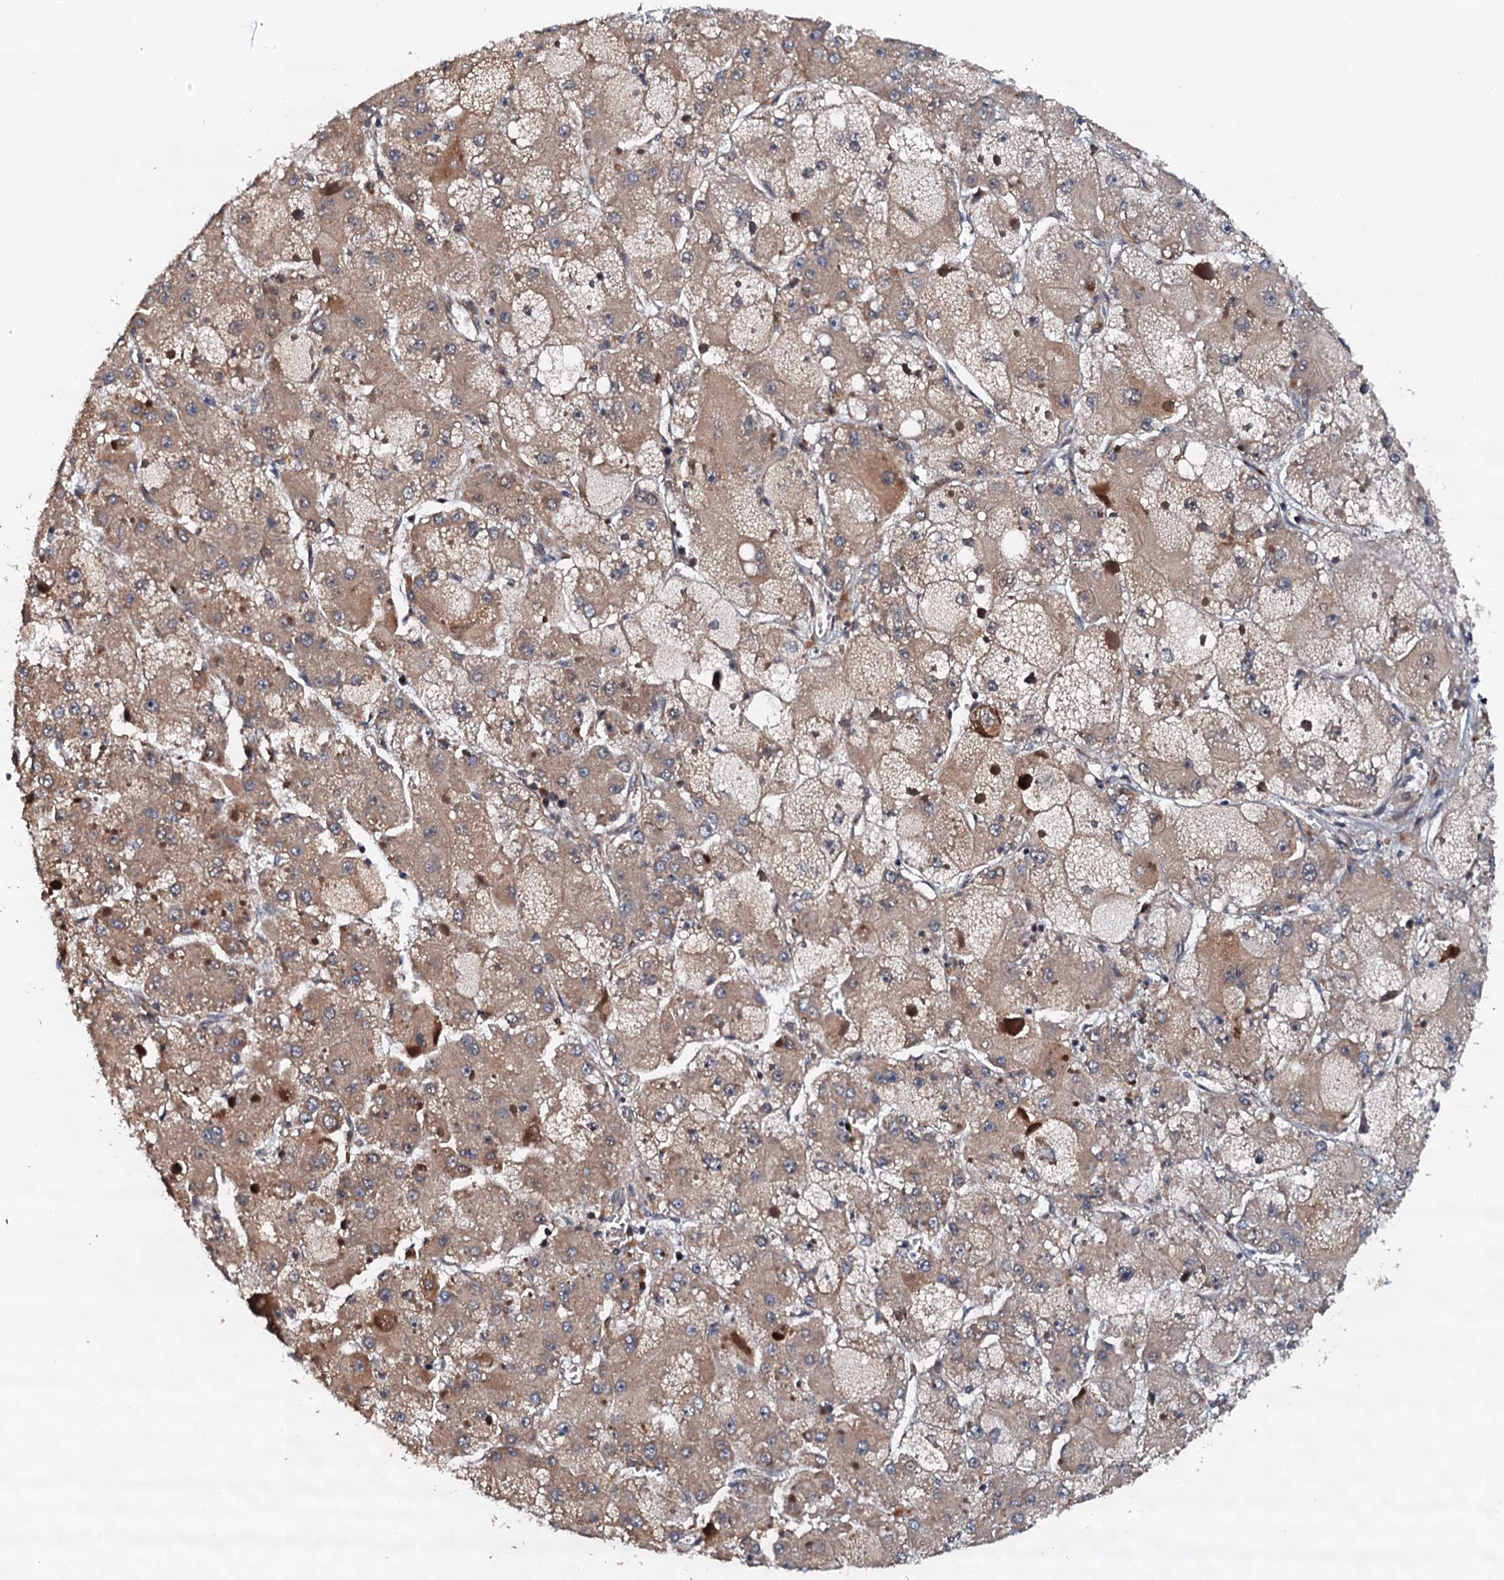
{"staining": {"intensity": "weak", "quantity": "25%-75%", "location": "cytoplasmic/membranous"}, "tissue": "liver cancer", "cell_type": "Tumor cells", "image_type": "cancer", "snomed": [{"axis": "morphology", "description": "Carcinoma, Hepatocellular, NOS"}, {"axis": "topography", "description": "Liver"}], "caption": "Immunohistochemical staining of human liver cancer (hepatocellular carcinoma) exhibits weak cytoplasmic/membranous protein positivity in about 25%-75% of tumor cells.", "gene": "AAGAB", "patient": {"sex": "female", "age": 73}}